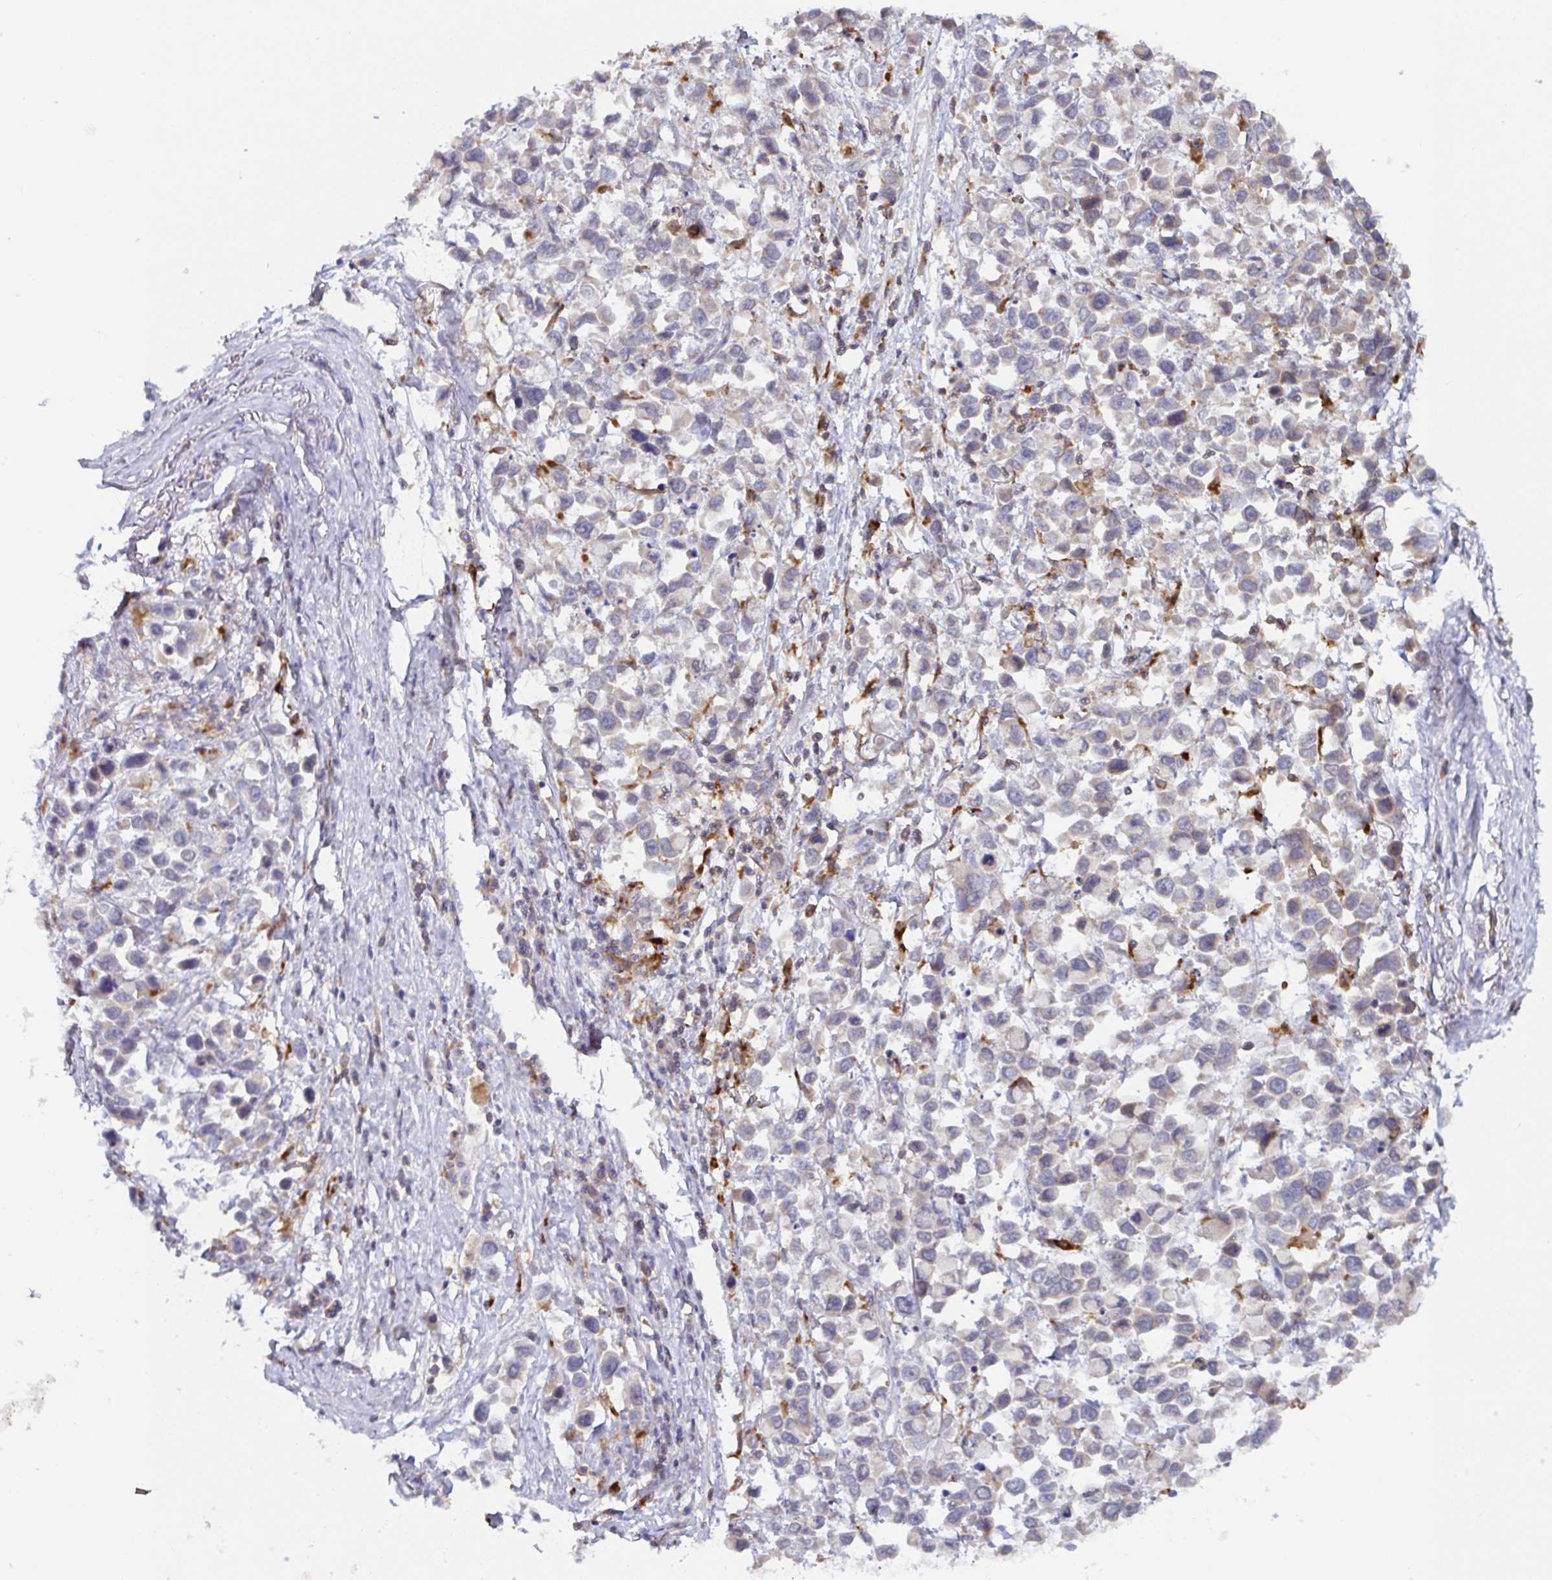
{"staining": {"intensity": "negative", "quantity": "none", "location": "none"}, "tissue": "stomach cancer", "cell_type": "Tumor cells", "image_type": "cancer", "snomed": [{"axis": "morphology", "description": "Adenocarcinoma, NOS"}, {"axis": "topography", "description": "Stomach"}], "caption": "This is an immunohistochemistry (IHC) image of human stomach cancer (adenocarcinoma). There is no staining in tumor cells.", "gene": "CDH18", "patient": {"sex": "female", "age": 81}}